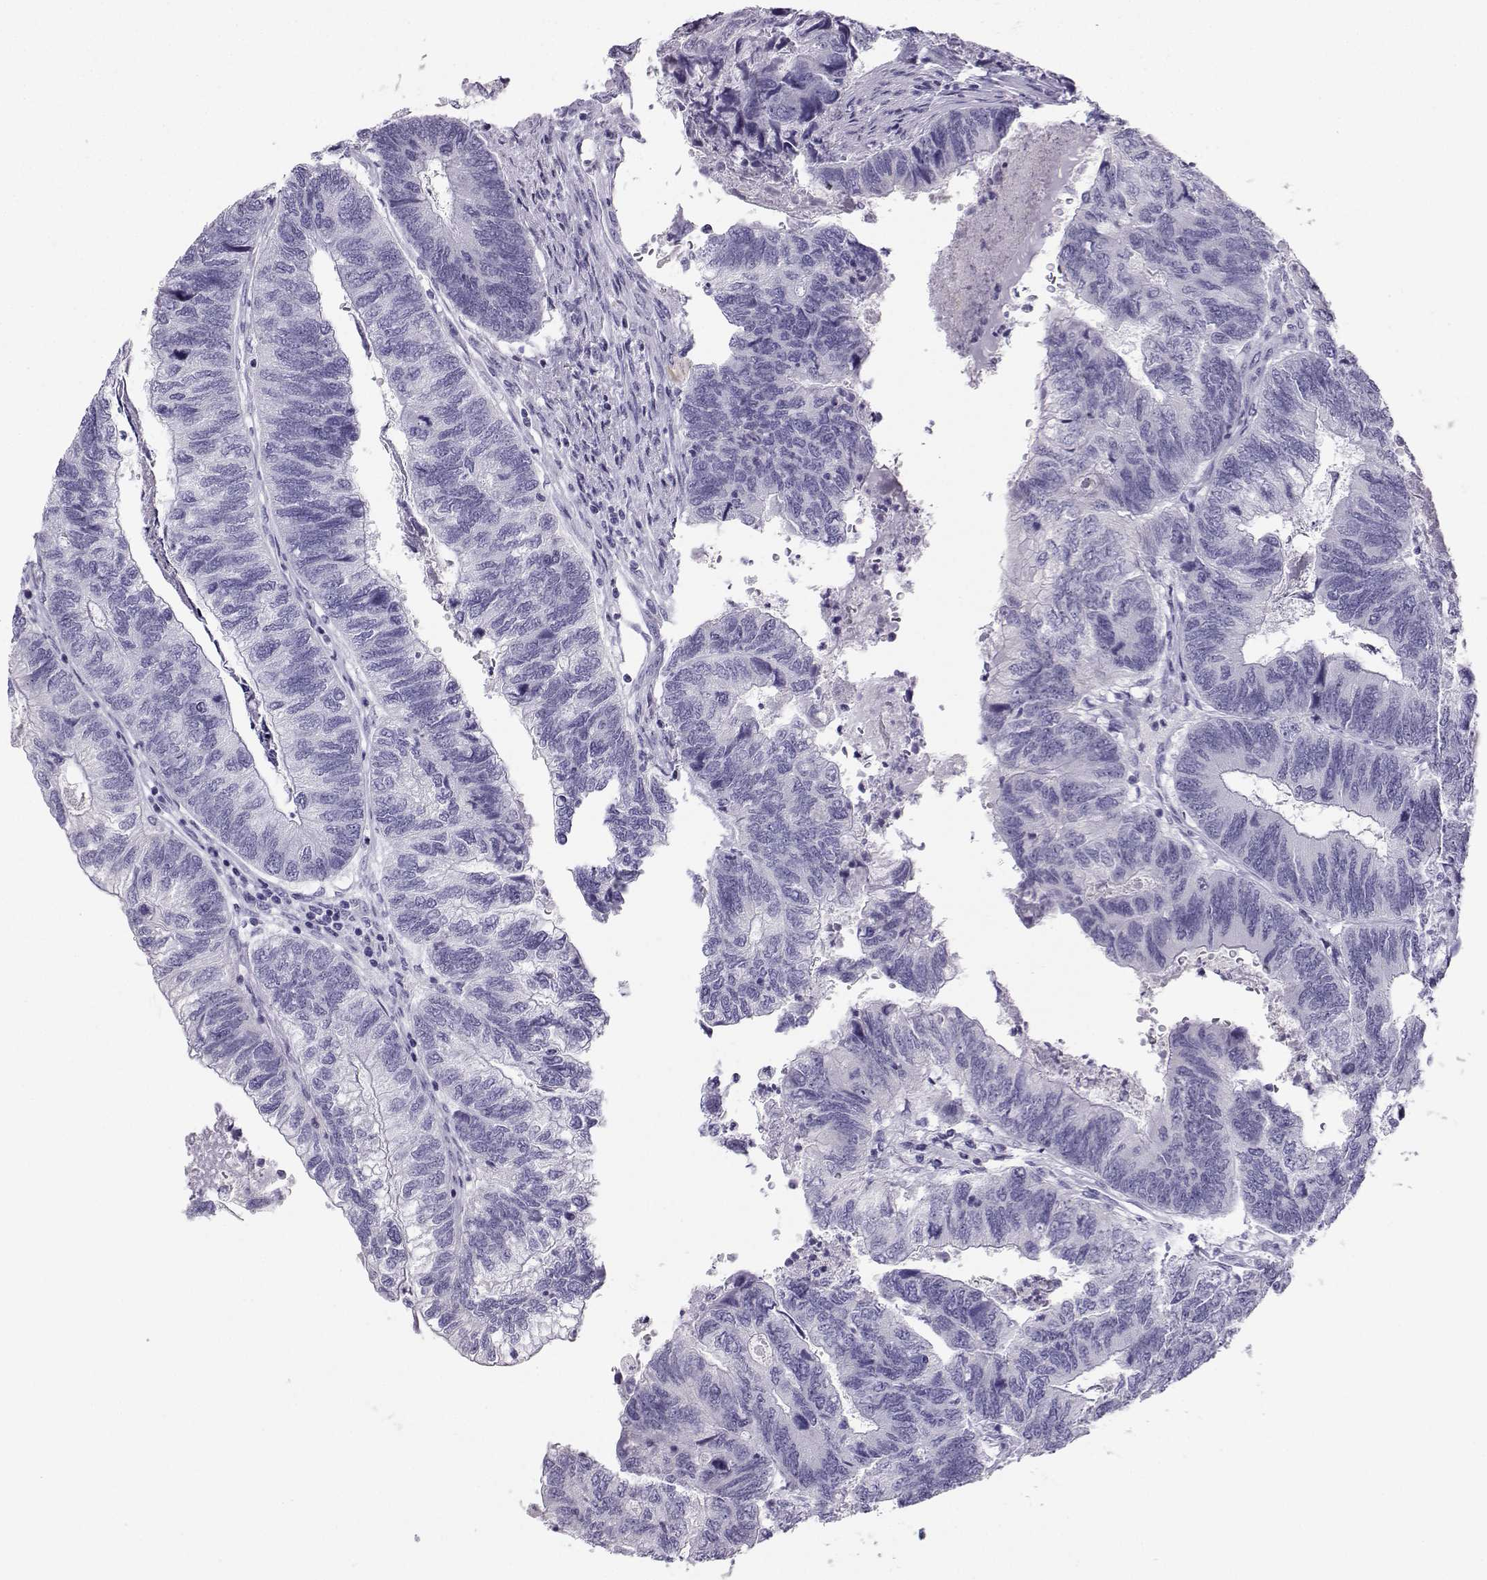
{"staining": {"intensity": "negative", "quantity": "none", "location": "none"}, "tissue": "colorectal cancer", "cell_type": "Tumor cells", "image_type": "cancer", "snomed": [{"axis": "morphology", "description": "Adenocarcinoma, NOS"}, {"axis": "topography", "description": "Colon"}], "caption": "High power microscopy micrograph of an immunohistochemistry photomicrograph of colorectal adenocarcinoma, revealing no significant expression in tumor cells.", "gene": "NEFL", "patient": {"sex": "female", "age": 67}}